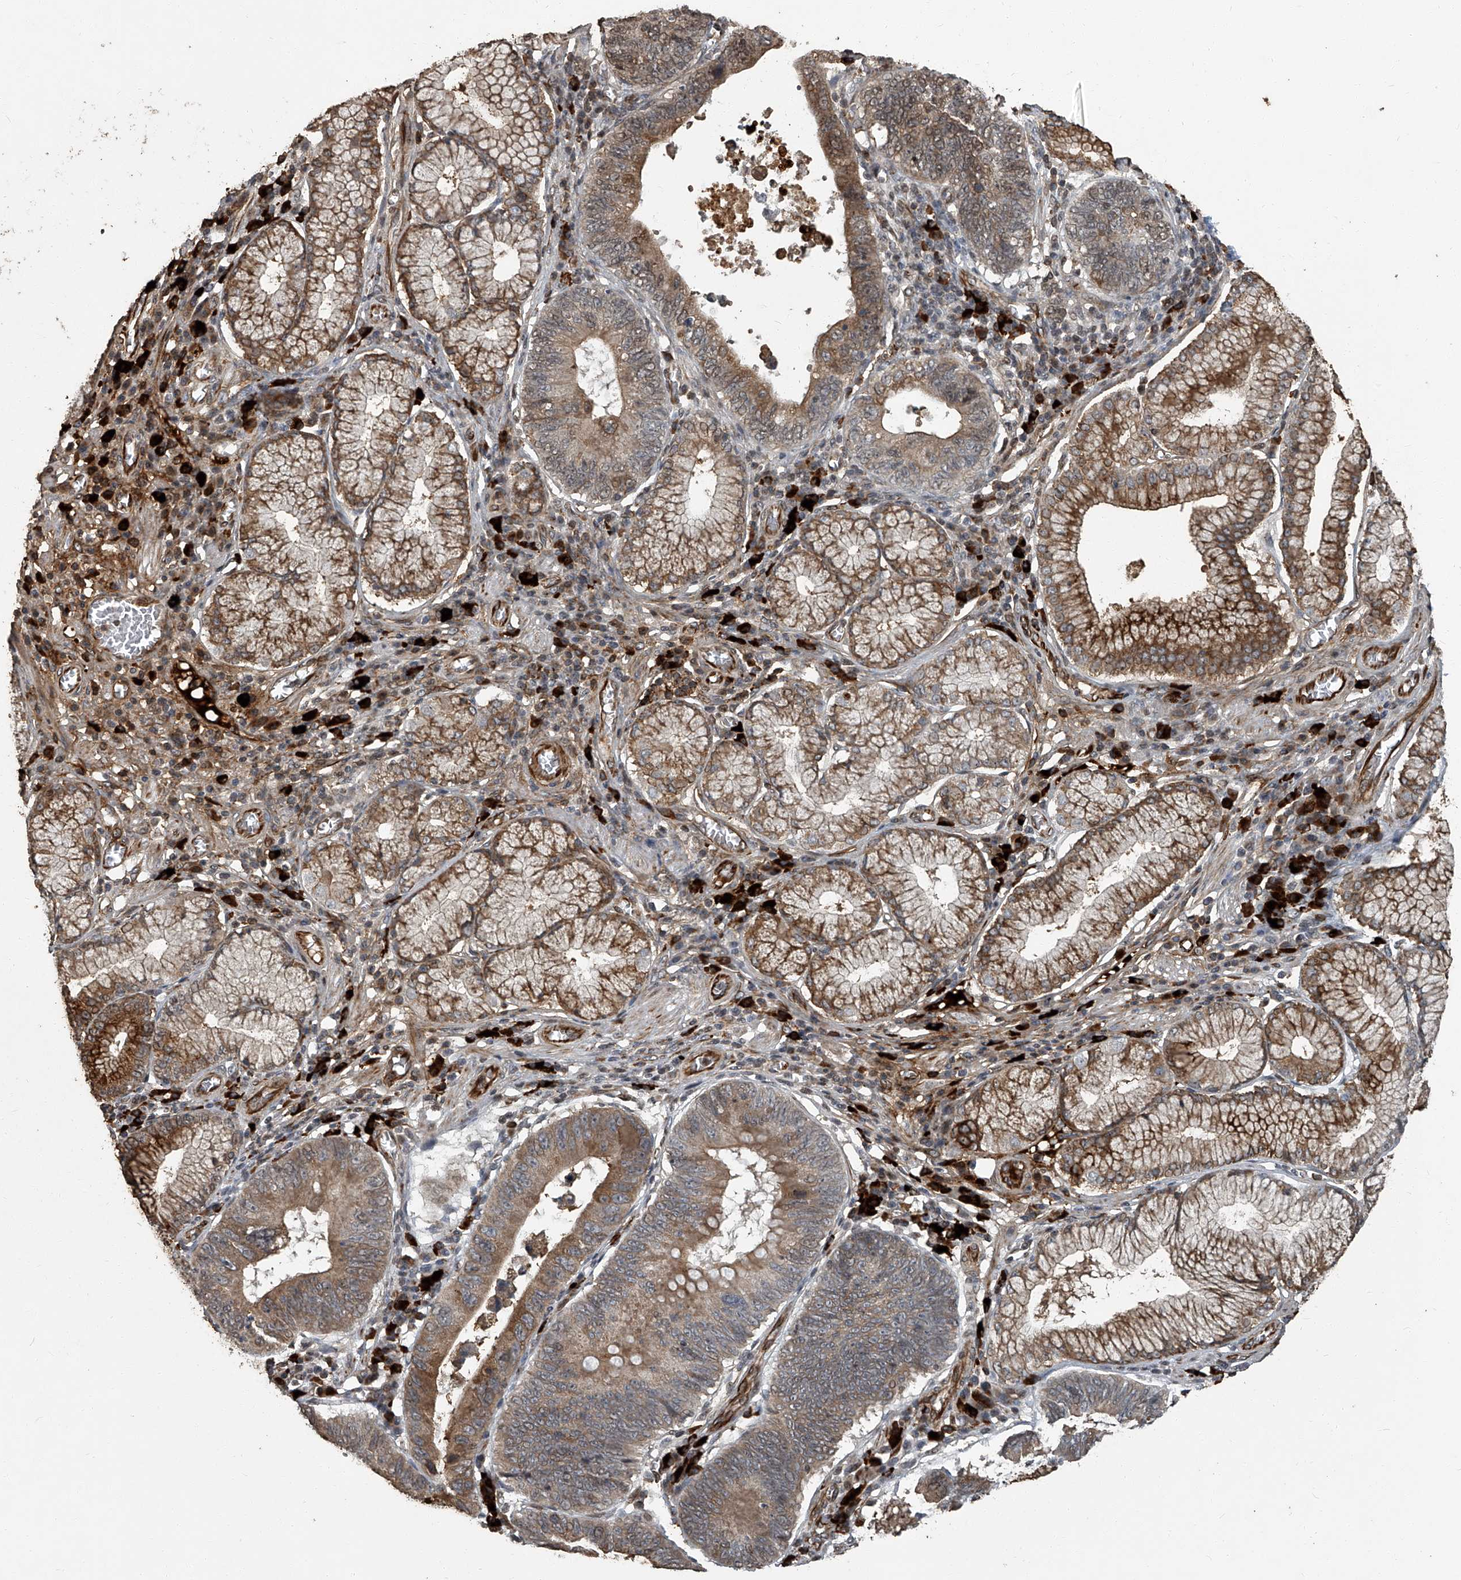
{"staining": {"intensity": "moderate", "quantity": ">75%", "location": "cytoplasmic/membranous"}, "tissue": "stomach cancer", "cell_type": "Tumor cells", "image_type": "cancer", "snomed": [{"axis": "morphology", "description": "Adenocarcinoma, NOS"}, {"axis": "topography", "description": "Stomach"}], "caption": "Immunohistochemistry (DAB) staining of adenocarcinoma (stomach) displays moderate cytoplasmic/membranous protein expression in about >75% of tumor cells. (IHC, brightfield microscopy, high magnification).", "gene": "GPR132", "patient": {"sex": "male", "age": 59}}